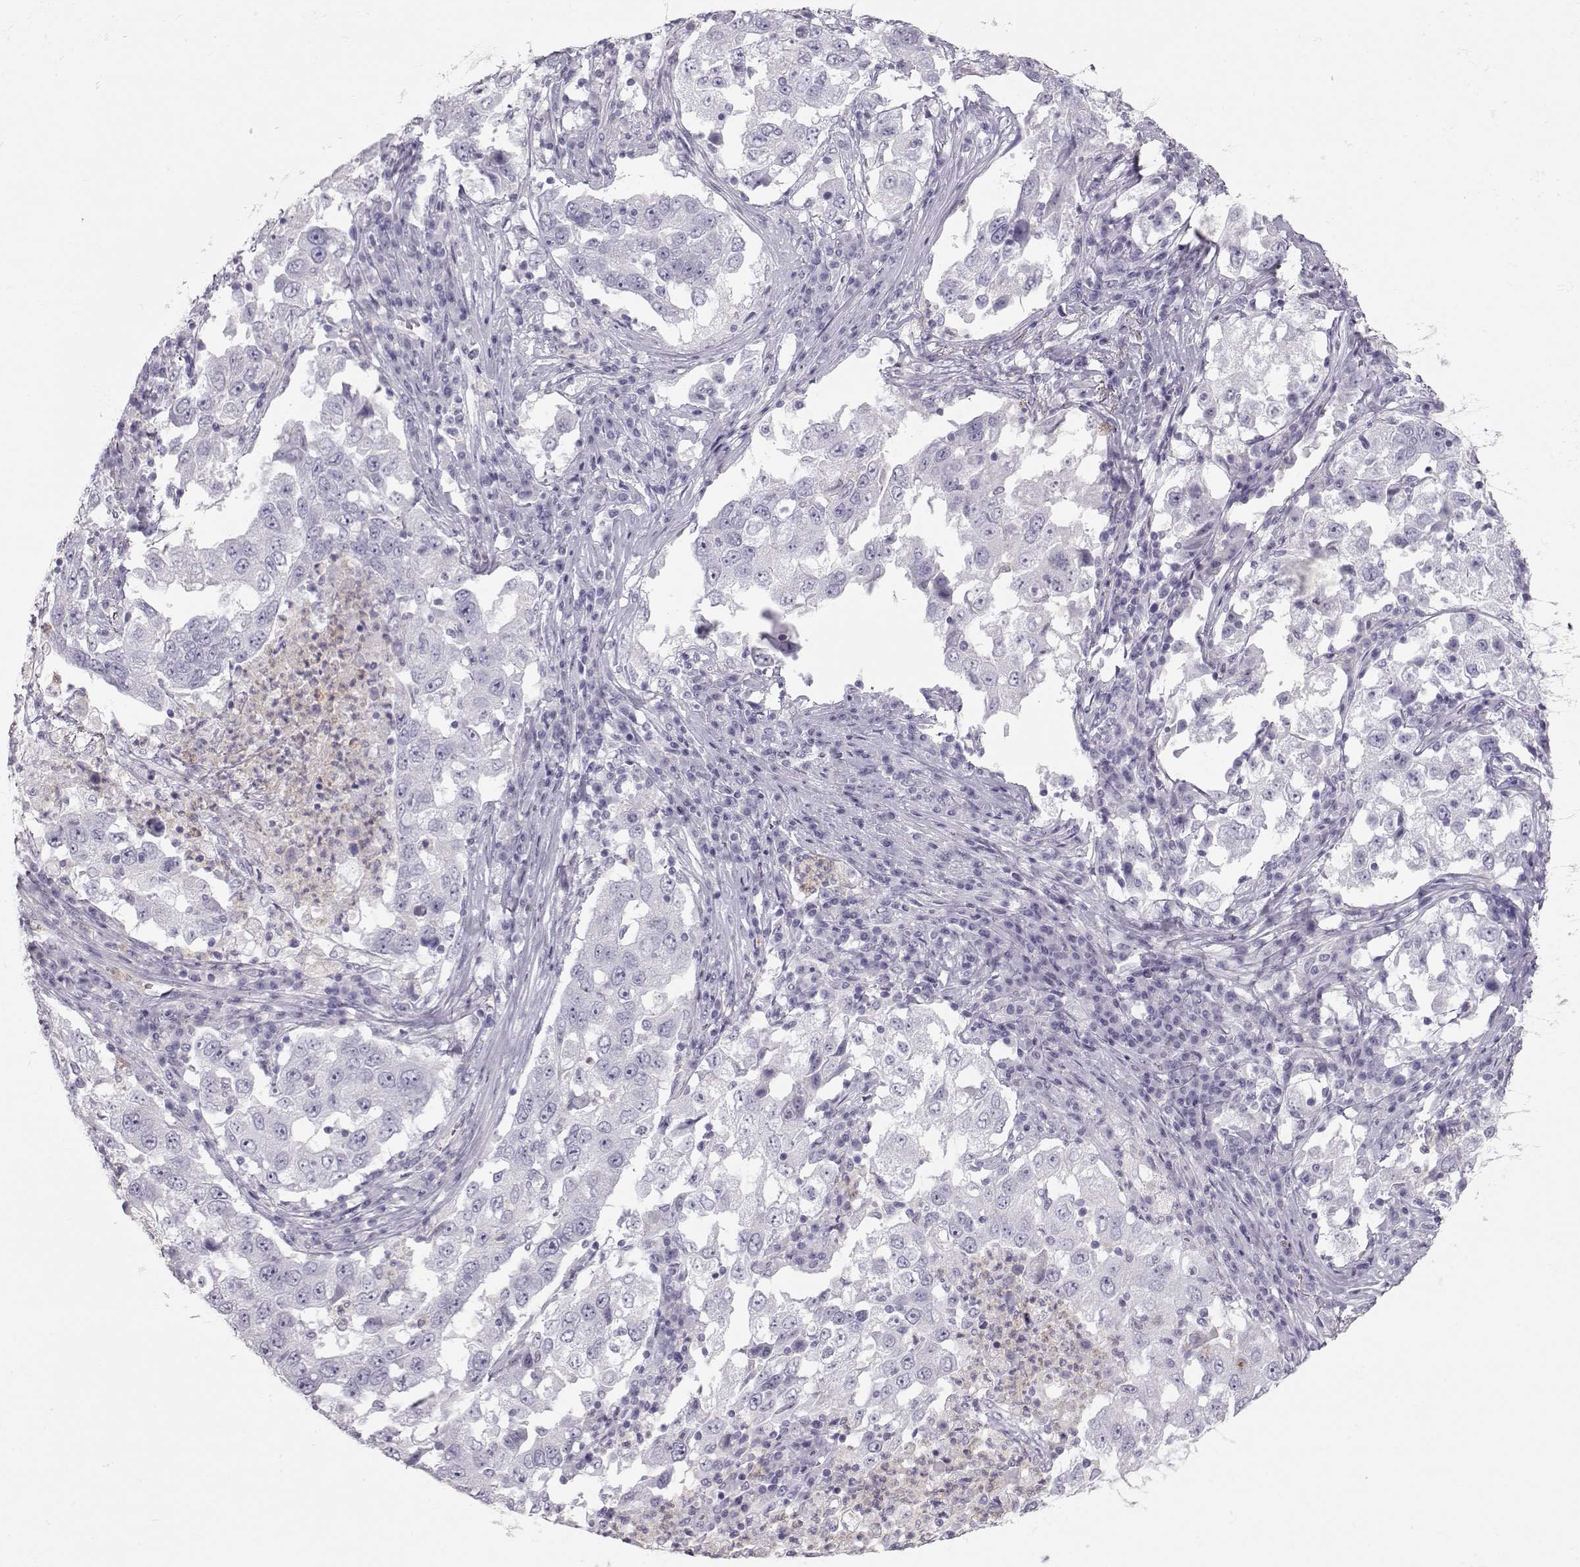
{"staining": {"intensity": "negative", "quantity": "none", "location": "none"}, "tissue": "lung cancer", "cell_type": "Tumor cells", "image_type": "cancer", "snomed": [{"axis": "morphology", "description": "Adenocarcinoma, NOS"}, {"axis": "topography", "description": "Lung"}], "caption": "Immunohistochemistry histopathology image of neoplastic tissue: adenocarcinoma (lung) stained with DAB (3,3'-diaminobenzidine) exhibits no significant protein expression in tumor cells.", "gene": "MIP", "patient": {"sex": "male", "age": 73}}